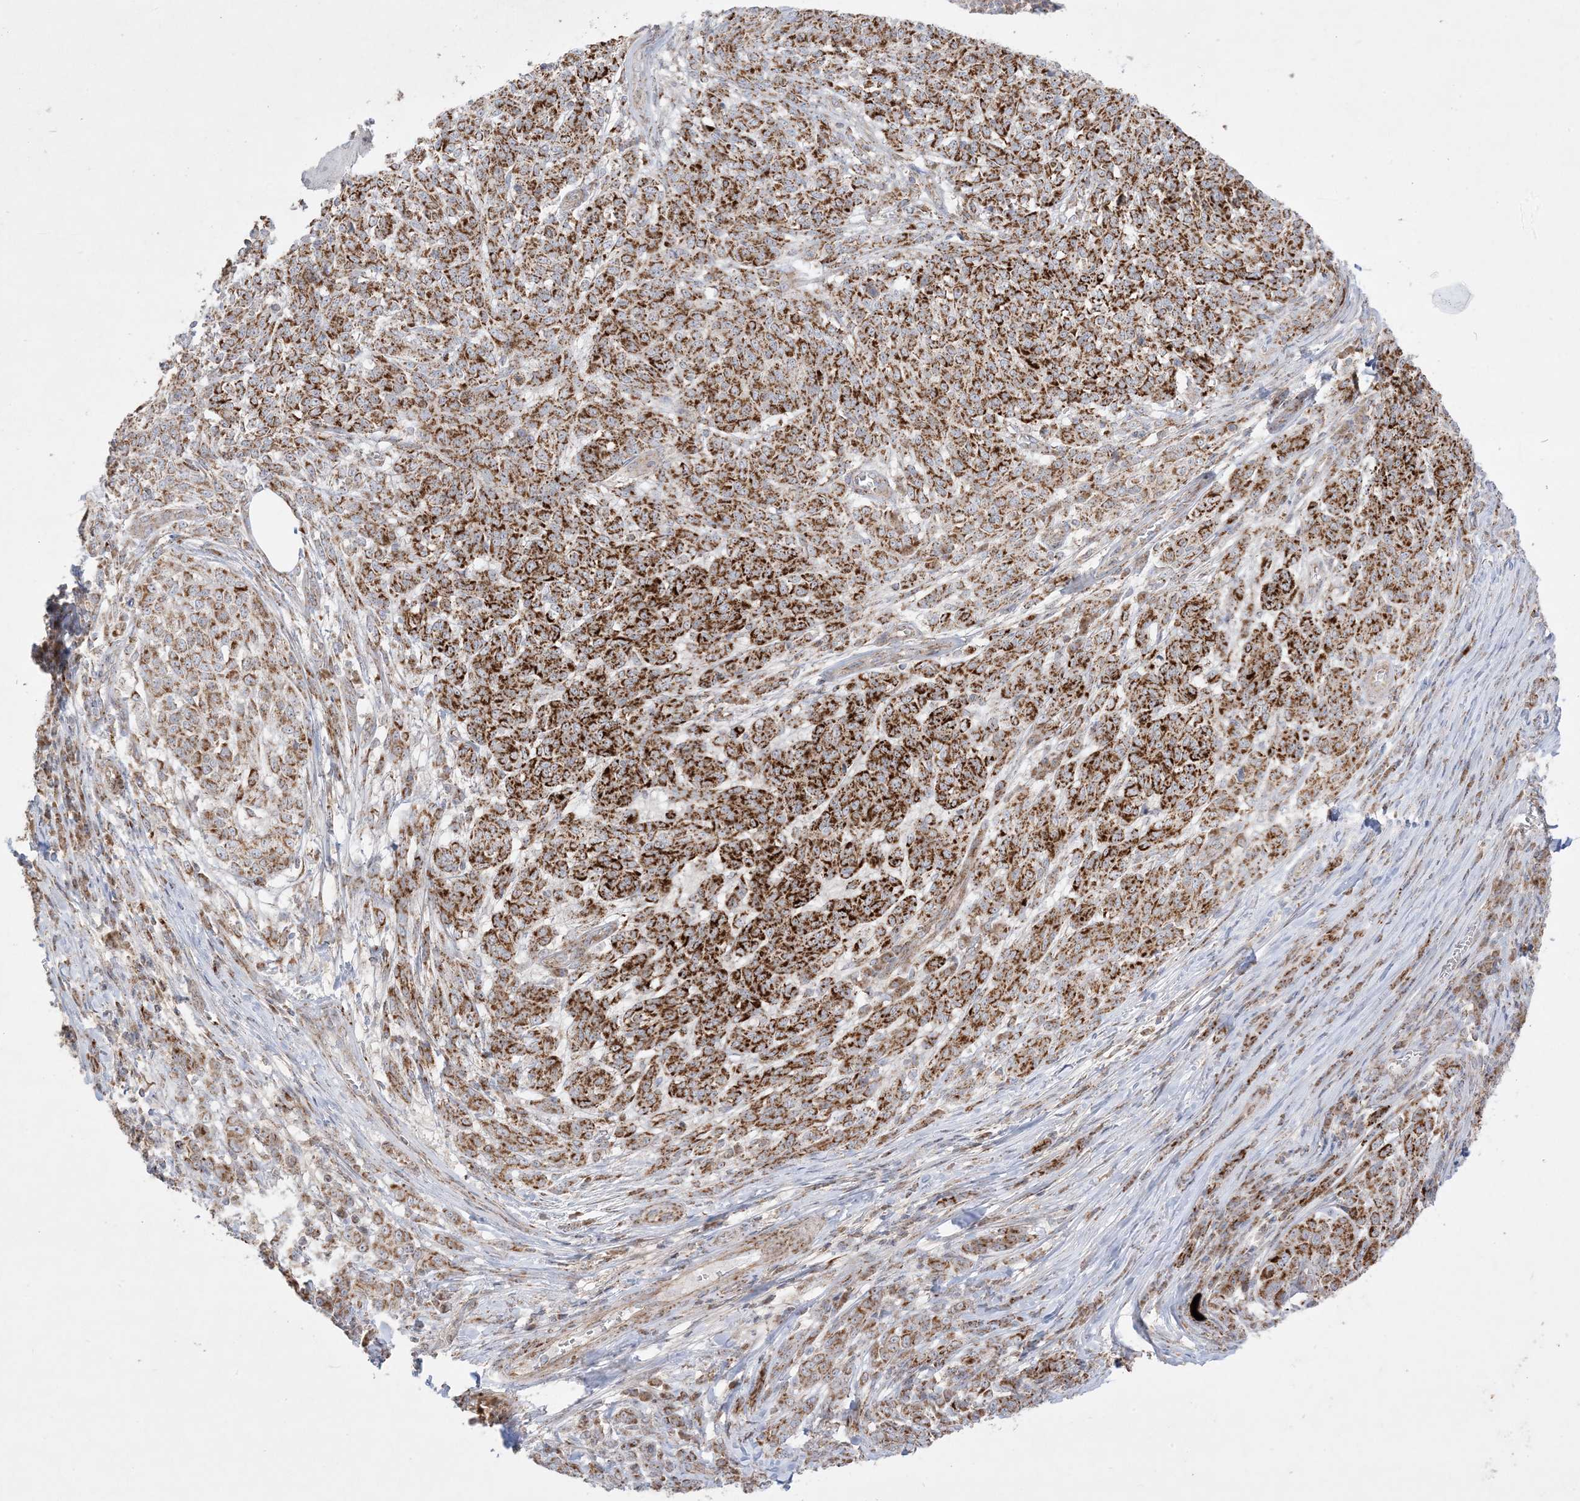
{"staining": {"intensity": "strong", "quantity": ">75%", "location": "cytoplasmic/membranous"}, "tissue": "melanoma", "cell_type": "Tumor cells", "image_type": "cancer", "snomed": [{"axis": "morphology", "description": "Malignant melanoma, NOS"}, {"axis": "topography", "description": "Skin"}], "caption": "Strong cytoplasmic/membranous protein expression is present in about >75% of tumor cells in melanoma.", "gene": "NDUFAF3", "patient": {"sex": "male", "age": 49}}